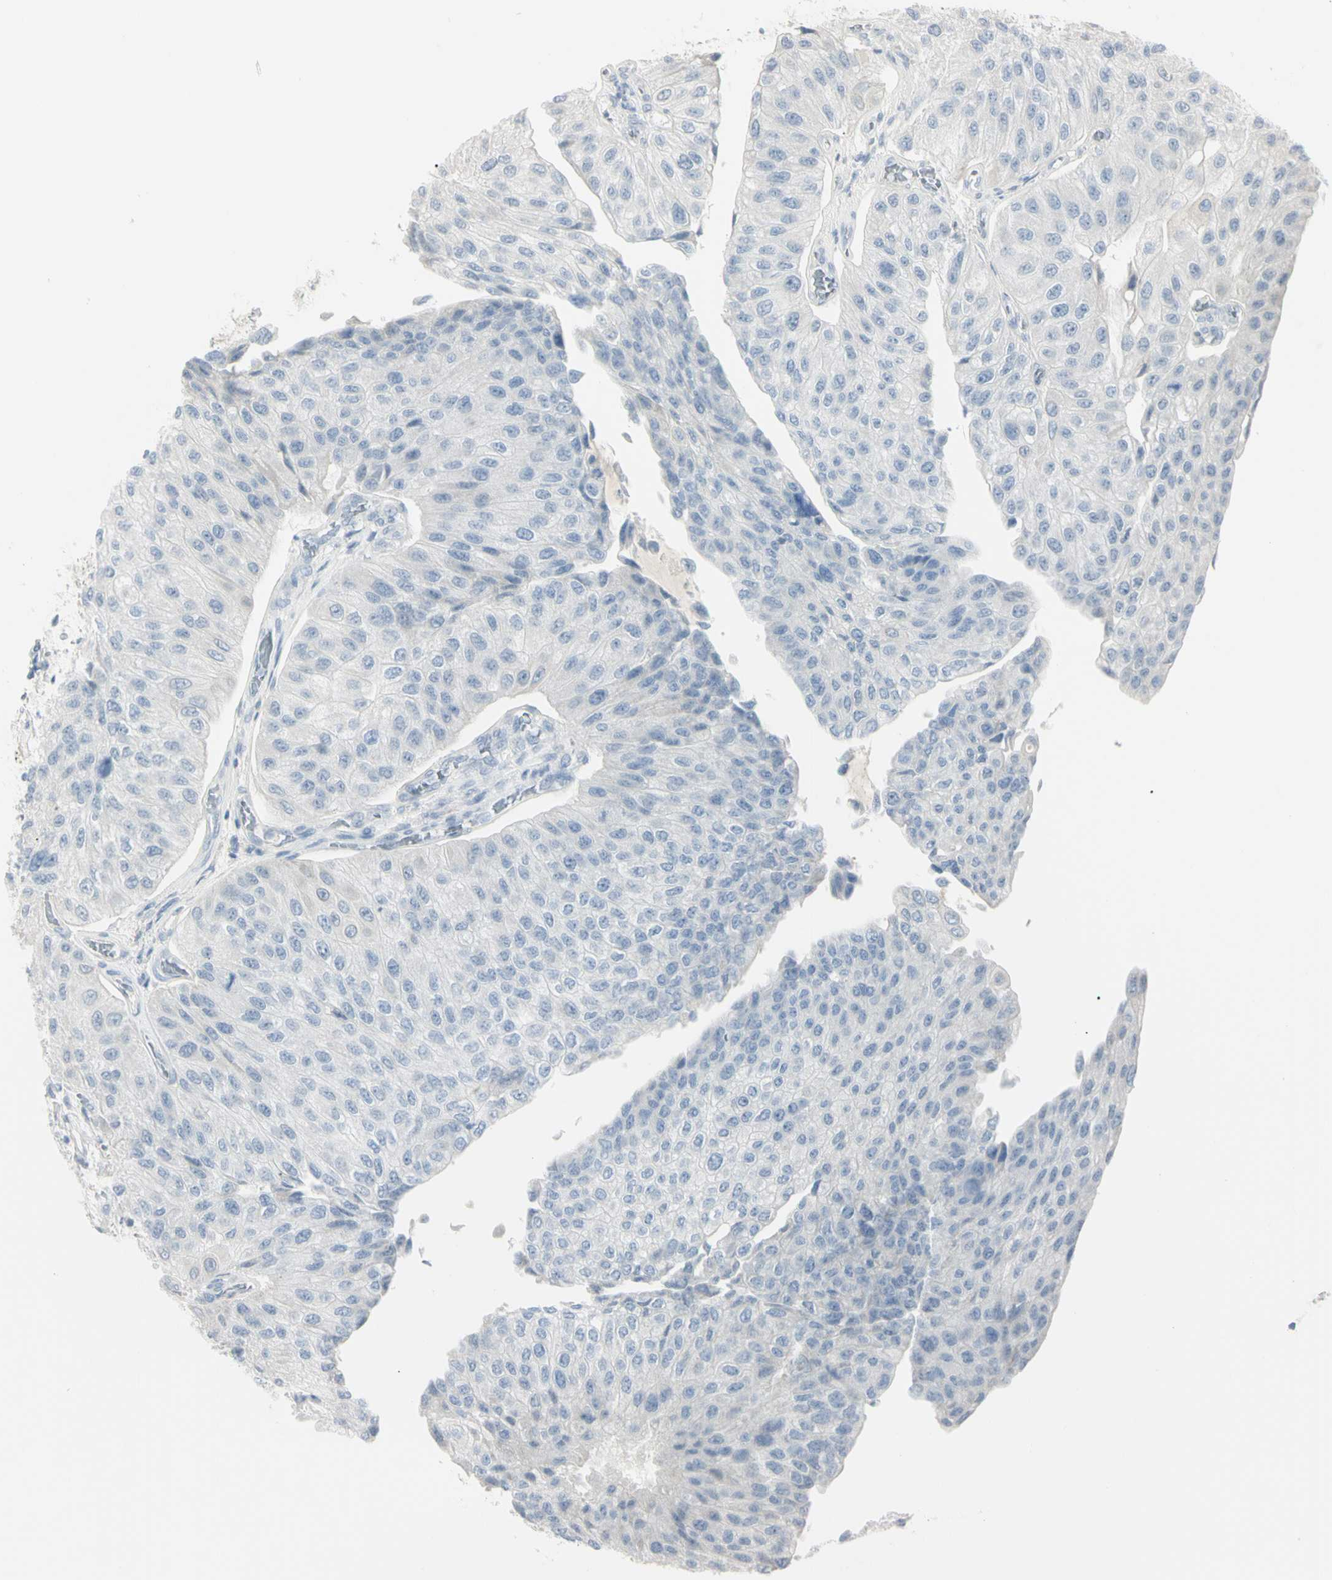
{"staining": {"intensity": "negative", "quantity": "none", "location": "none"}, "tissue": "urothelial cancer", "cell_type": "Tumor cells", "image_type": "cancer", "snomed": [{"axis": "morphology", "description": "Urothelial carcinoma, High grade"}, {"axis": "topography", "description": "Kidney"}, {"axis": "topography", "description": "Urinary bladder"}], "caption": "This image is of high-grade urothelial carcinoma stained with IHC to label a protein in brown with the nuclei are counter-stained blue. There is no expression in tumor cells.", "gene": "PIP", "patient": {"sex": "male", "age": 77}}